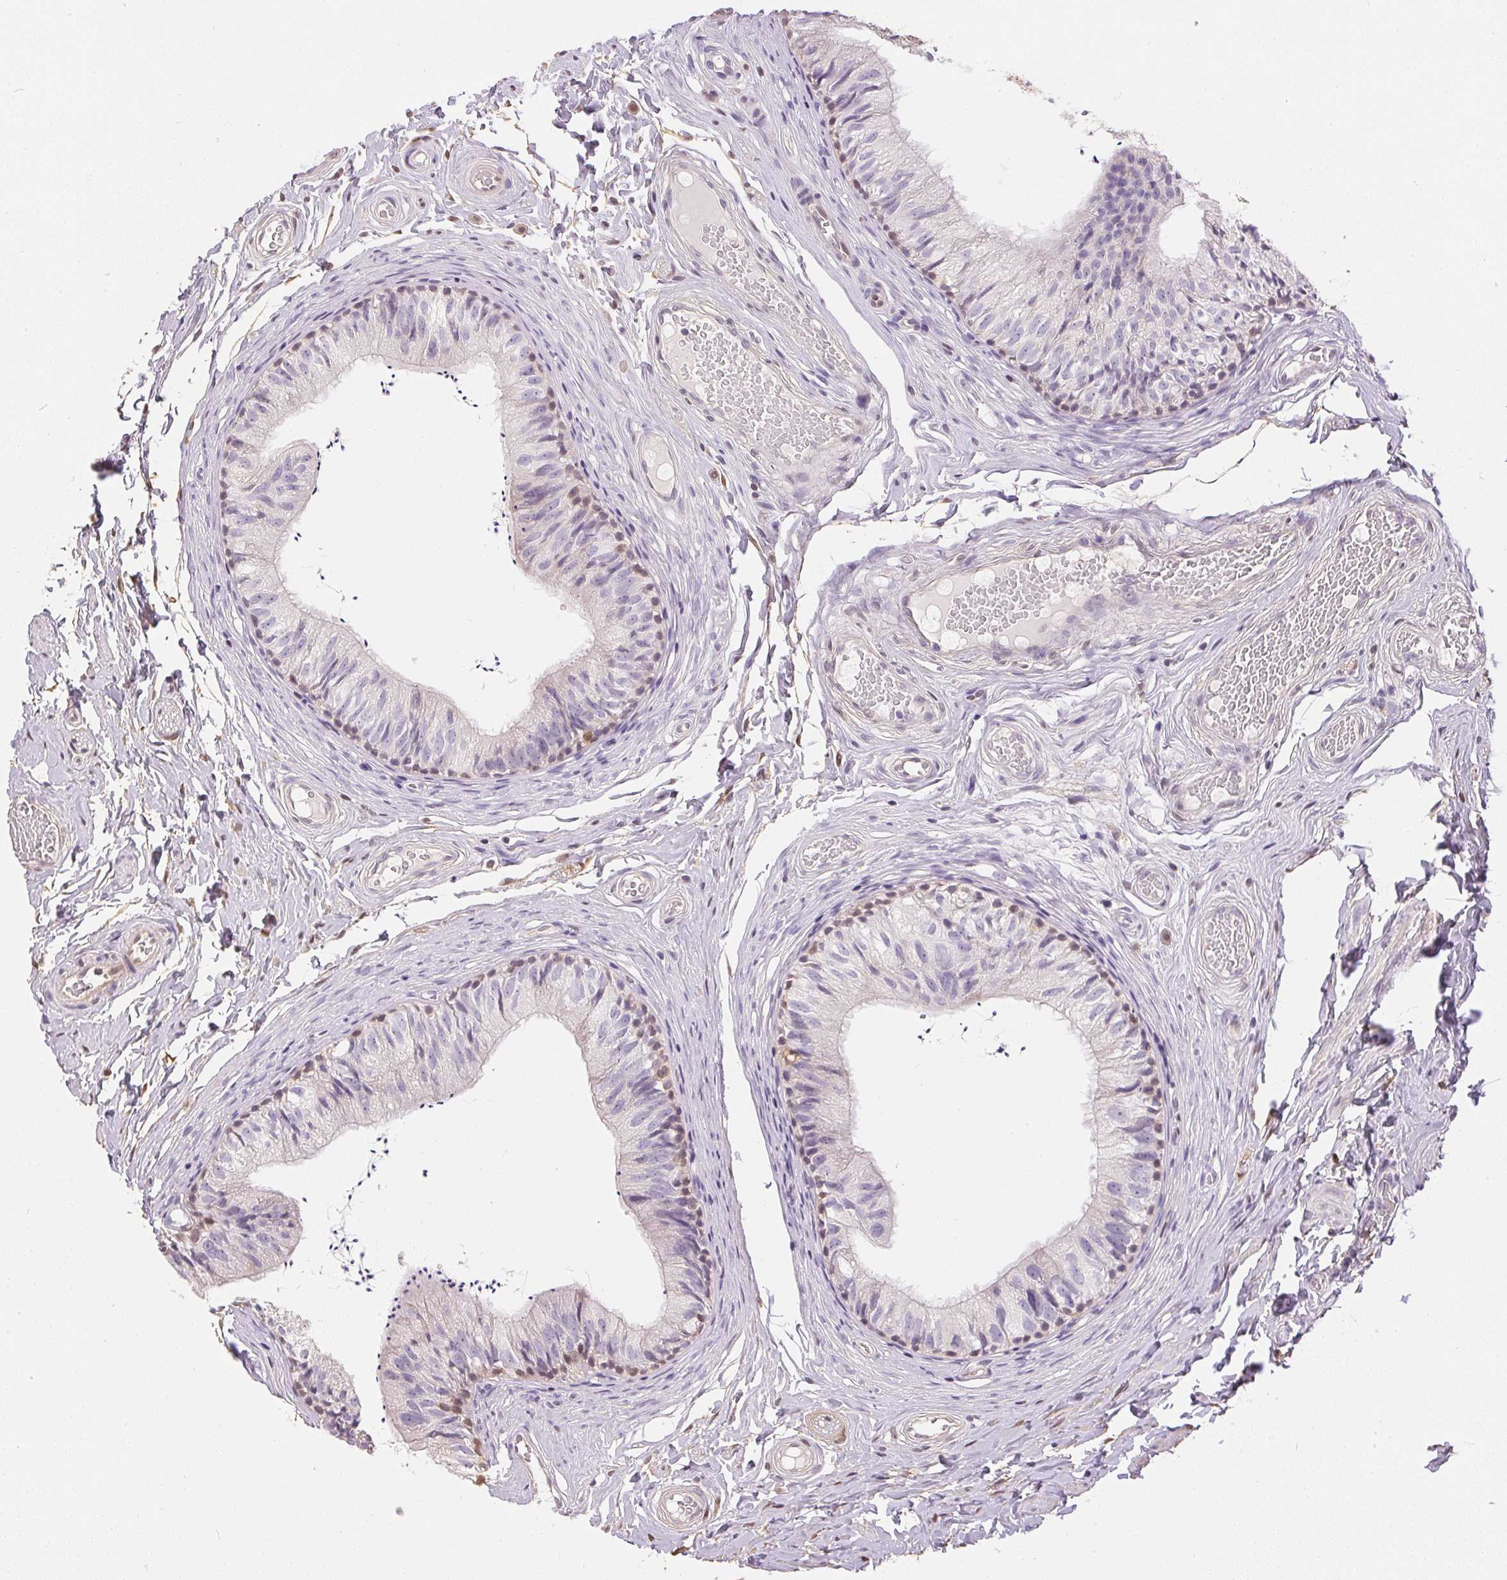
{"staining": {"intensity": "weak", "quantity": "<25%", "location": "cytoplasmic/membranous,nuclear"}, "tissue": "epididymis", "cell_type": "Glandular cells", "image_type": "normal", "snomed": [{"axis": "morphology", "description": "Normal tissue, NOS"}, {"axis": "topography", "description": "Epididymis"}], "caption": "Image shows no significant protein positivity in glandular cells of benign epididymis. (Immunohistochemistry (ihc), brightfield microscopy, high magnification).", "gene": "S100A3", "patient": {"sex": "male", "age": 29}}